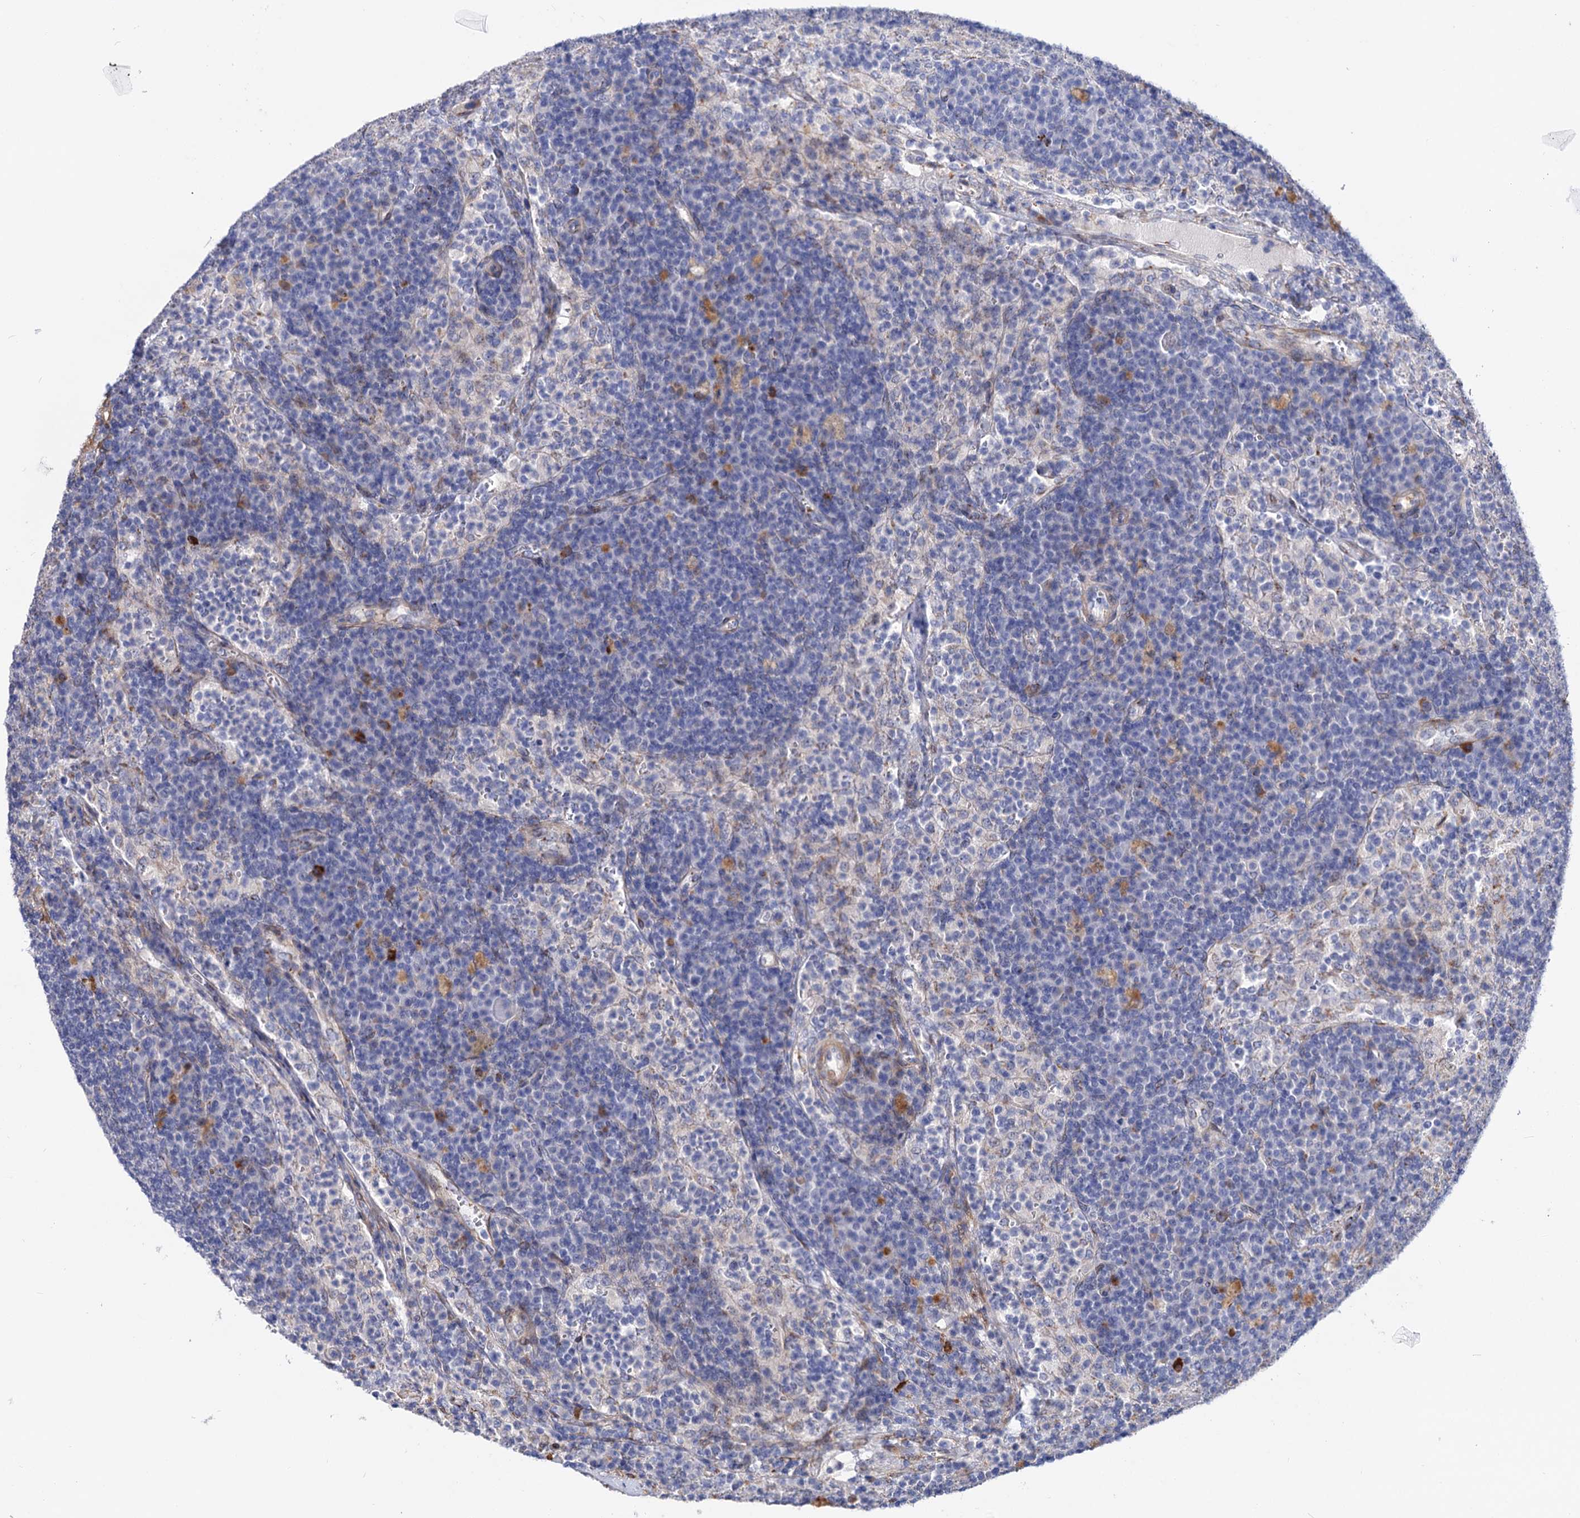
{"staining": {"intensity": "negative", "quantity": "none", "location": "none"}, "tissue": "lymph node", "cell_type": "Germinal center cells", "image_type": "normal", "snomed": [{"axis": "morphology", "description": "Normal tissue, NOS"}, {"axis": "topography", "description": "Lymph node"}], "caption": "Germinal center cells show no significant expression in benign lymph node. (DAB IHC visualized using brightfield microscopy, high magnification).", "gene": "C11orf96", "patient": {"sex": "female", "age": 70}}